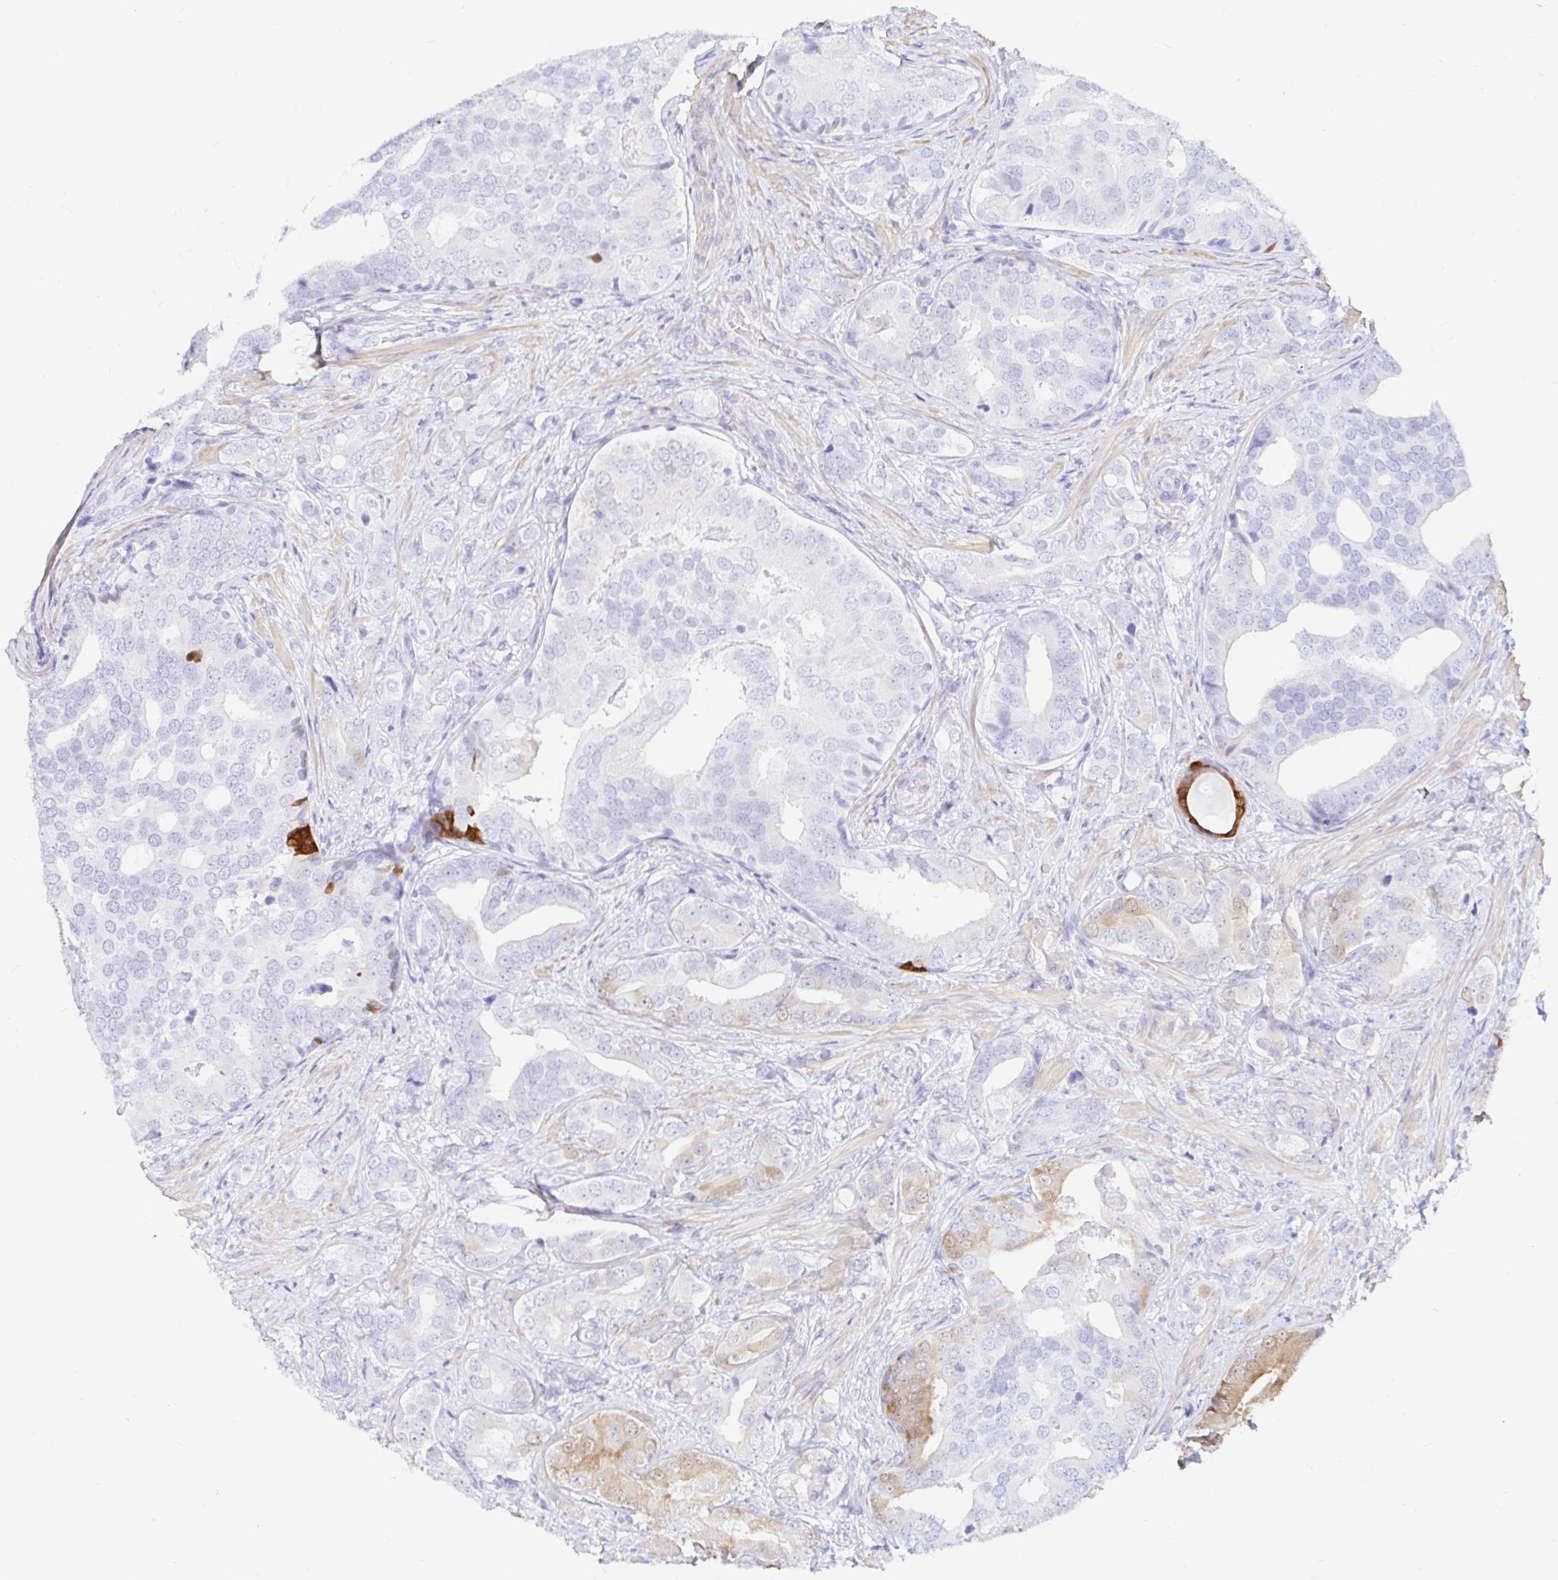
{"staining": {"intensity": "negative", "quantity": "none", "location": "none"}, "tissue": "prostate cancer", "cell_type": "Tumor cells", "image_type": "cancer", "snomed": [{"axis": "morphology", "description": "Adenocarcinoma, High grade"}, {"axis": "topography", "description": "Prostate"}], "caption": "Tumor cells are negative for protein expression in human prostate cancer. Brightfield microscopy of immunohistochemistry stained with DAB (3,3'-diaminobenzidine) (brown) and hematoxylin (blue), captured at high magnification.", "gene": "PPP1R1B", "patient": {"sex": "male", "age": 62}}